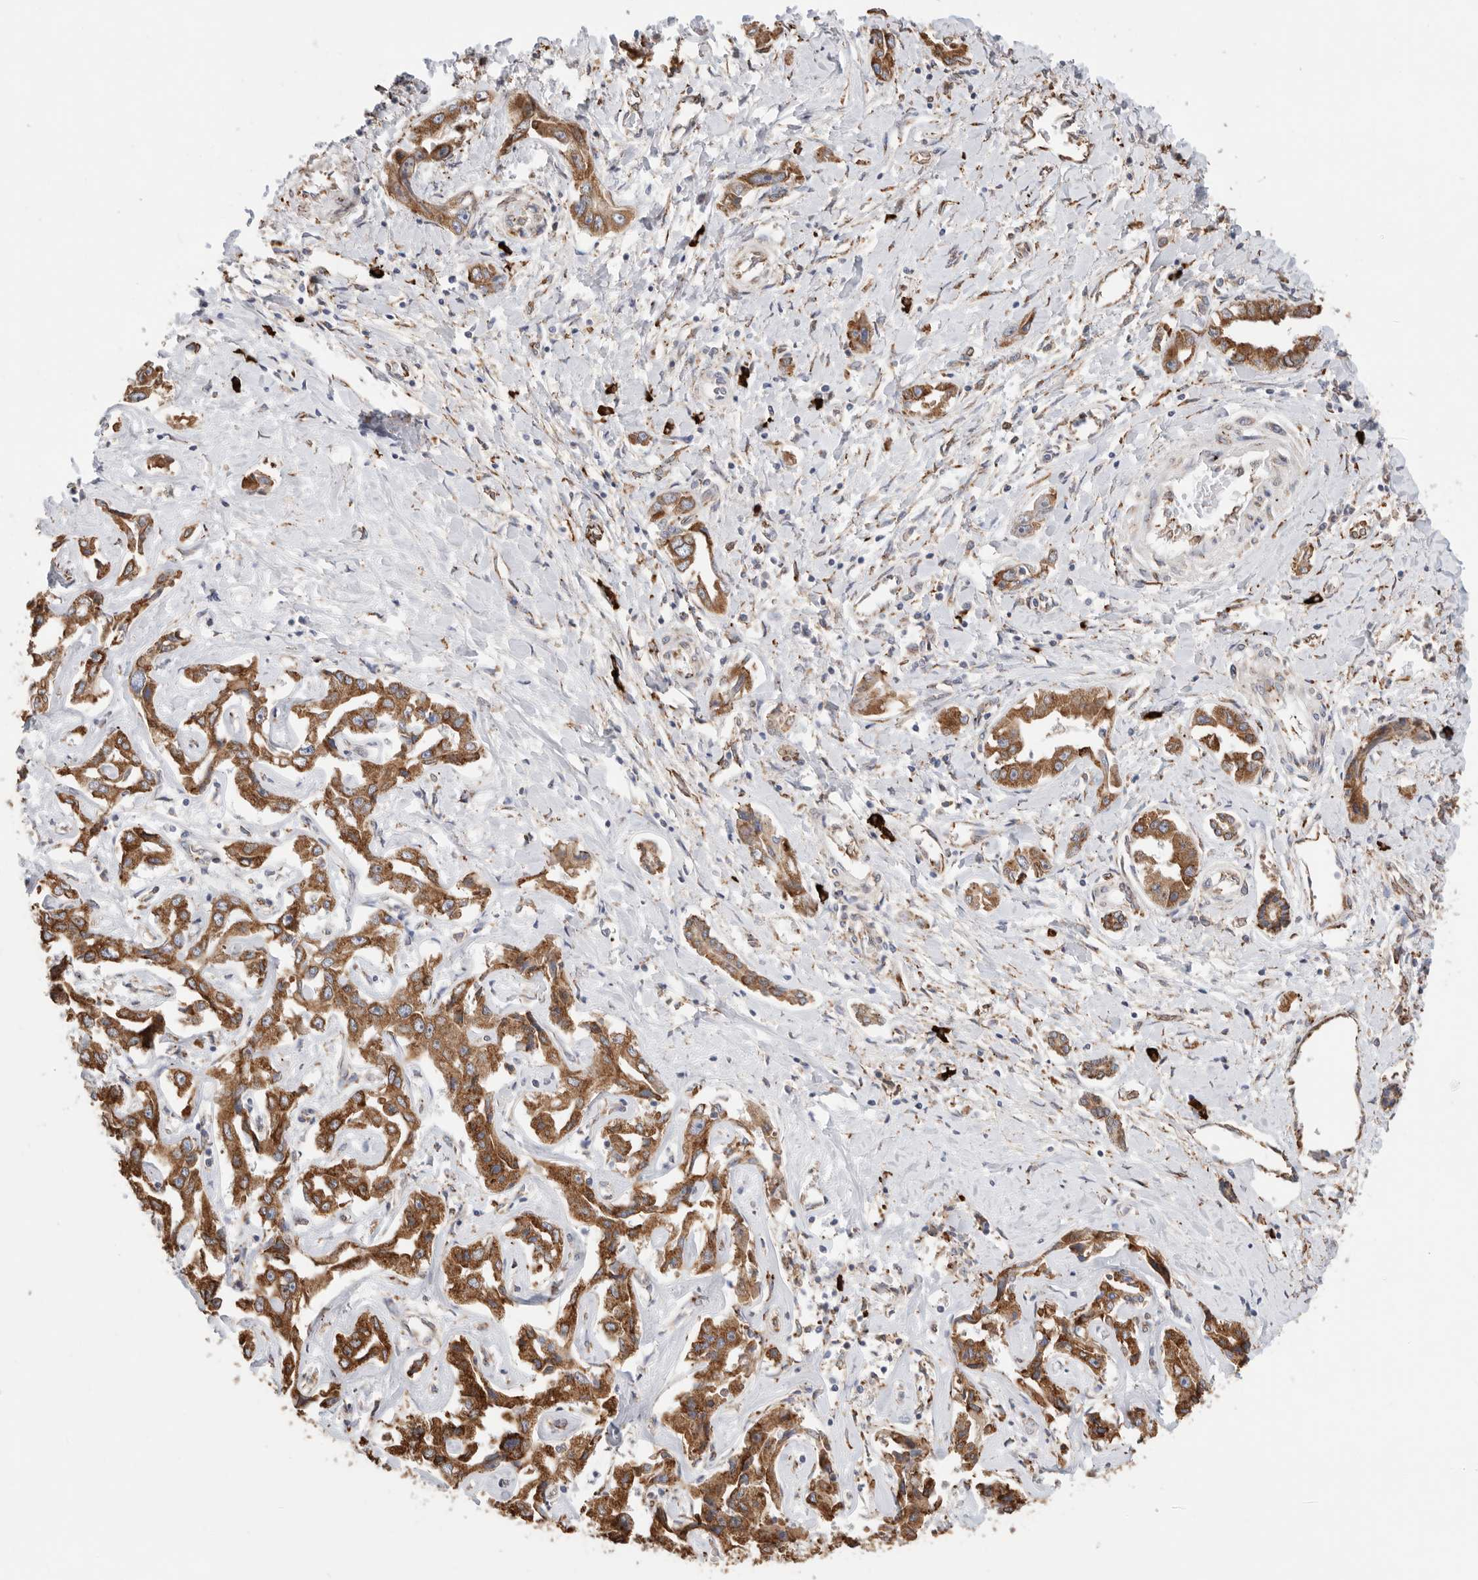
{"staining": {"intensity": "moderate", "quantity": ">75%", "location": "cytoplasmic/membranous"}, "tissue": "liver cancer", "cell_type": "Tumor cells", "image_type": "cancer", "snomed": [{"axis": "morphology", "description": "Cholangiocarcinoma"}, {"axis": "topography", "description": "Liver"}], "caption": "IHC of liver cholangiocarcinoma exhibits medium levels of moderate cytoplasmic/membranous staining in about >75% of tumor cells.", "gene": "BLOC1S5", "patient": {"sex": "male", "age": 59}}